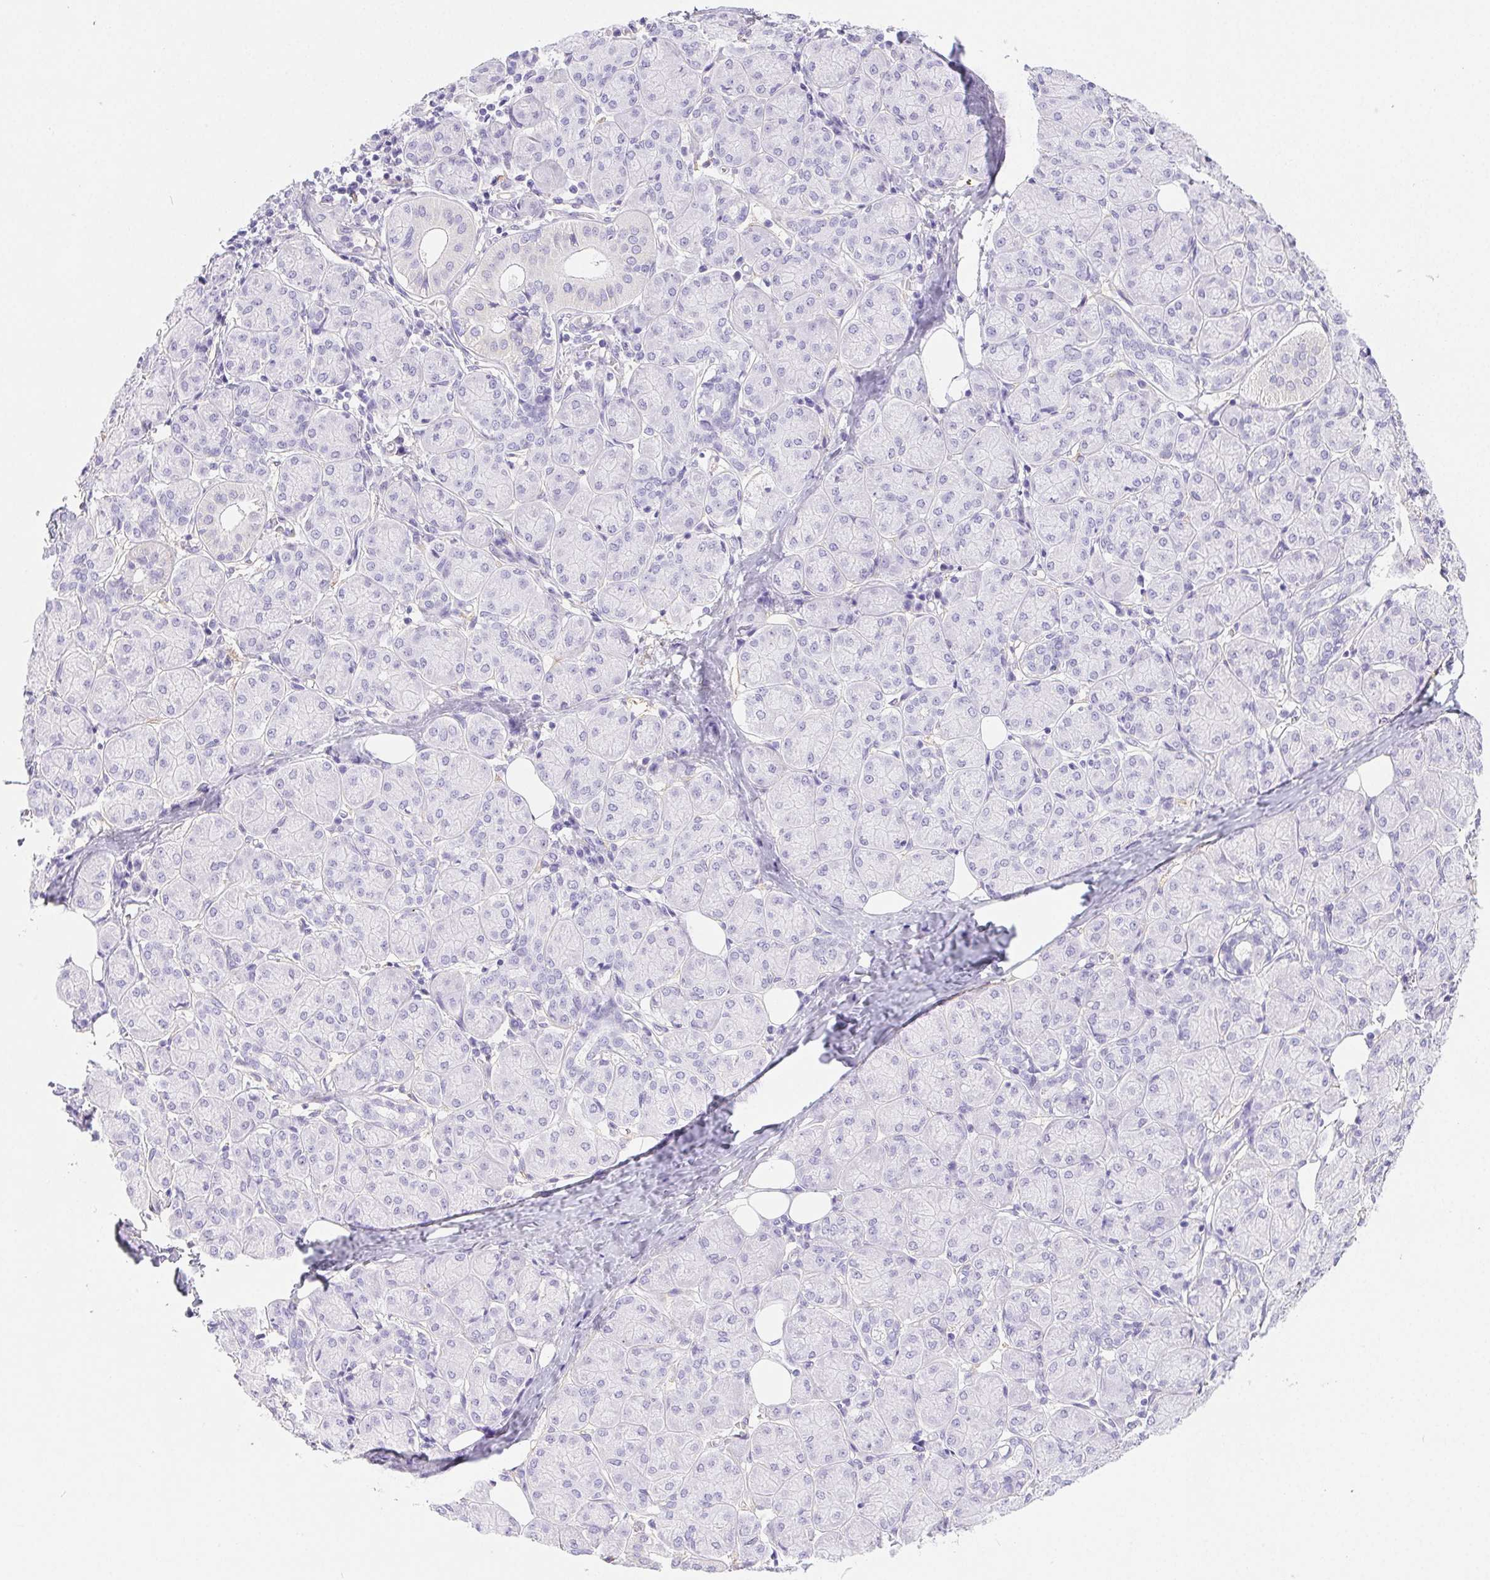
{"staining": {"intensity": "negative", "quantity": "none", "location": "none"}, "tissue": "salivary gland", "cell_type": "Glandular cells", "image_type": "normal", "snomed": [{"axis": "morphology", "description": "Normal tissue, NOS"}, {"axis": "morphology", "description": "Inflammation, NOS"}, {"axis": "topography", "description": "Lymph node"}, {"axis": "topography", "description": "Salivary gland"}], "caption": "Immunohistochemistry (IHC) of normal salivary gland demonstrates no positivity in glandular cells. (Immunohistochemistry, brightfield microscopy, high magnification).", "gene": "PNLIP", "patient": {"sex": "male", "age": 3}}